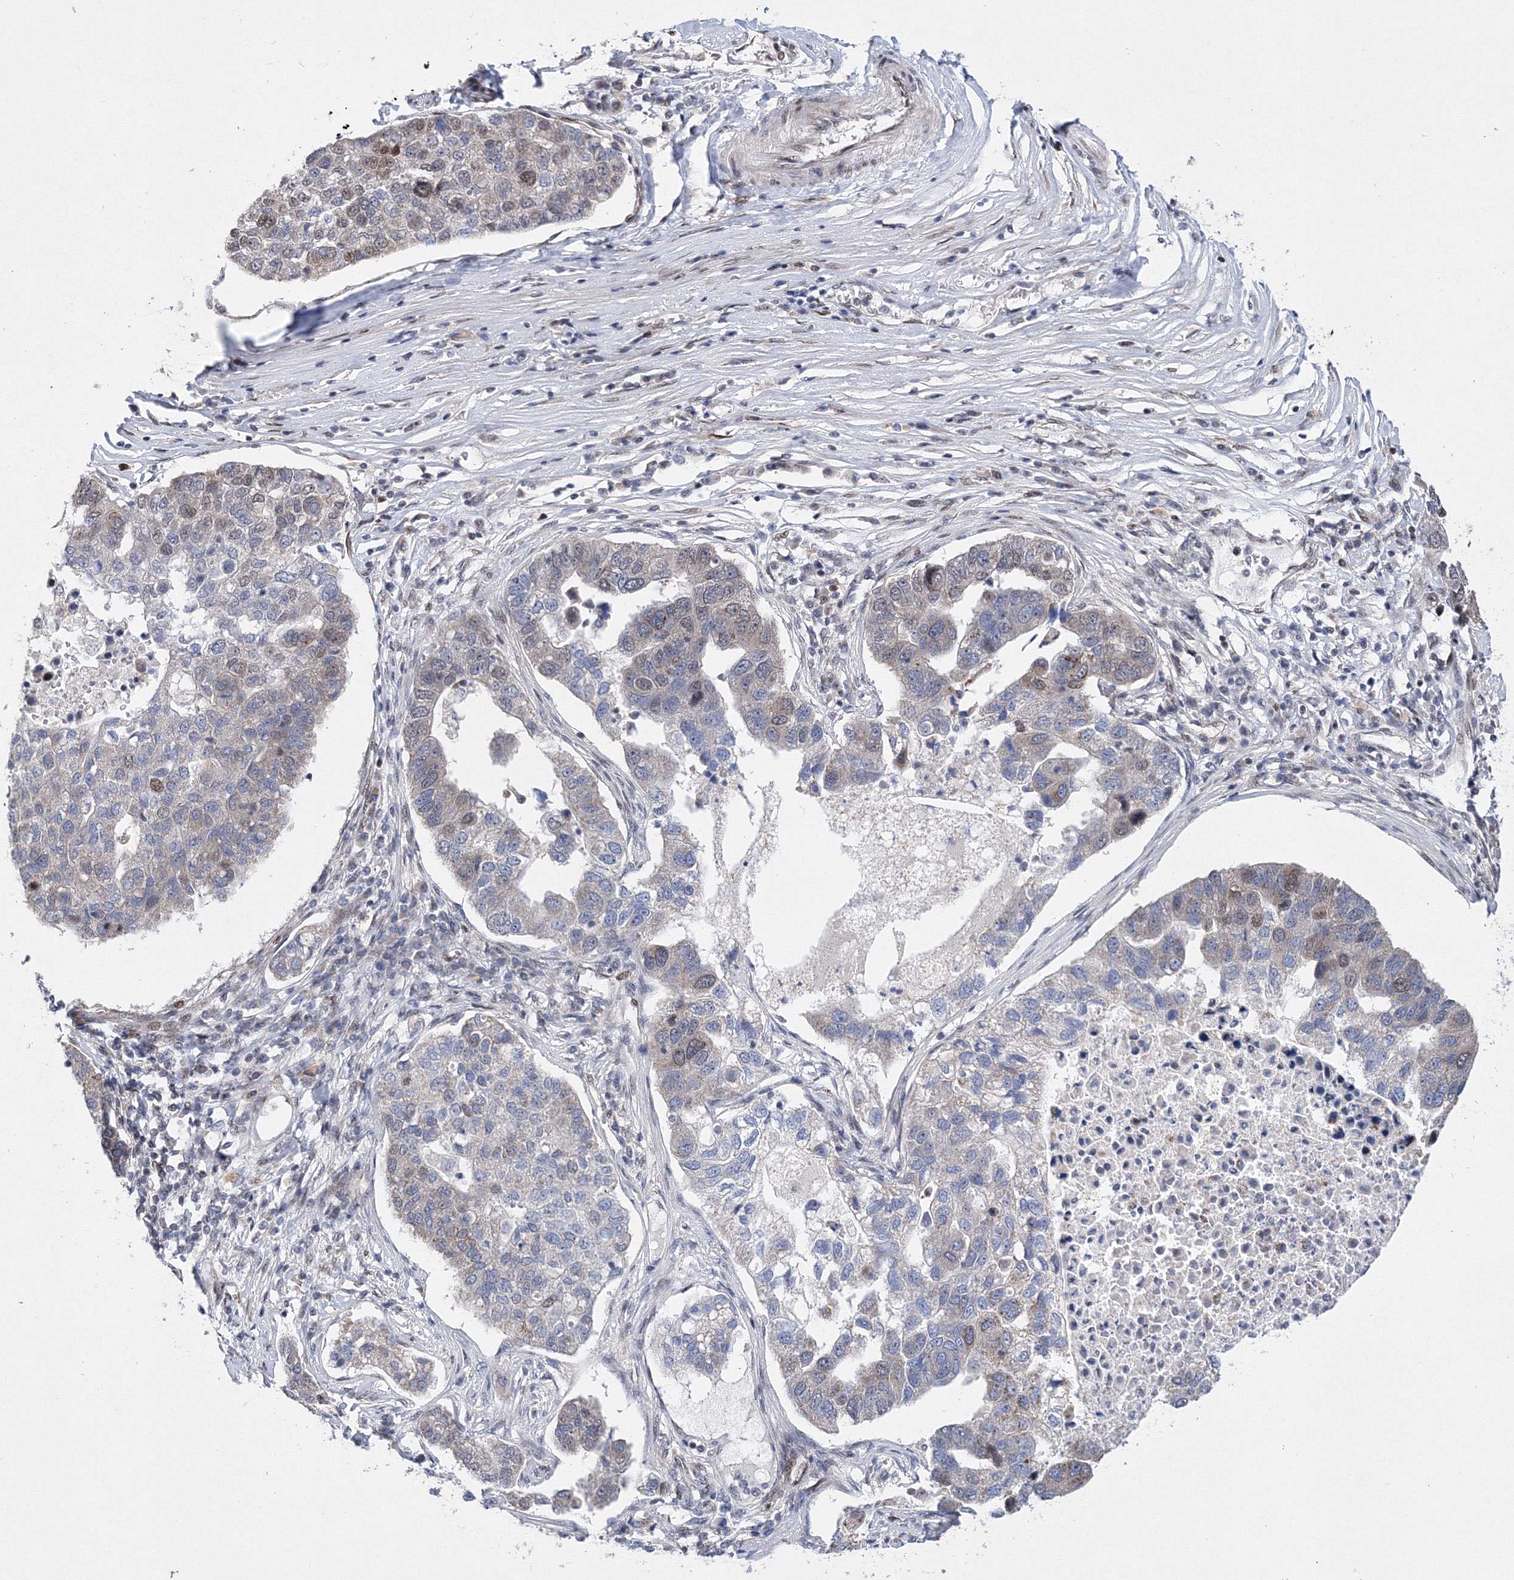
{"staining": {"intensity": "weak", "quantity": "<25%", "location": "nuclear"}, "tissue": "pancreatic cancer", "cell_type": "Tumor cells", "image_type": "cancer", "snomed": [{"axis": "morphology", "description": "Adenocarcinoma, NOS"}, {"axis": "topography", "description": "Pancreas"}], "caption": "This histopathology image is of pancreatic cancer stained with immunohistochemistry (IHC) to label a protein in brown with the nuclei are counter-stained blue. There is no expression in tumor cells.", "gene": "GPN1", "patient": {"sex": "female", "age": 61}}